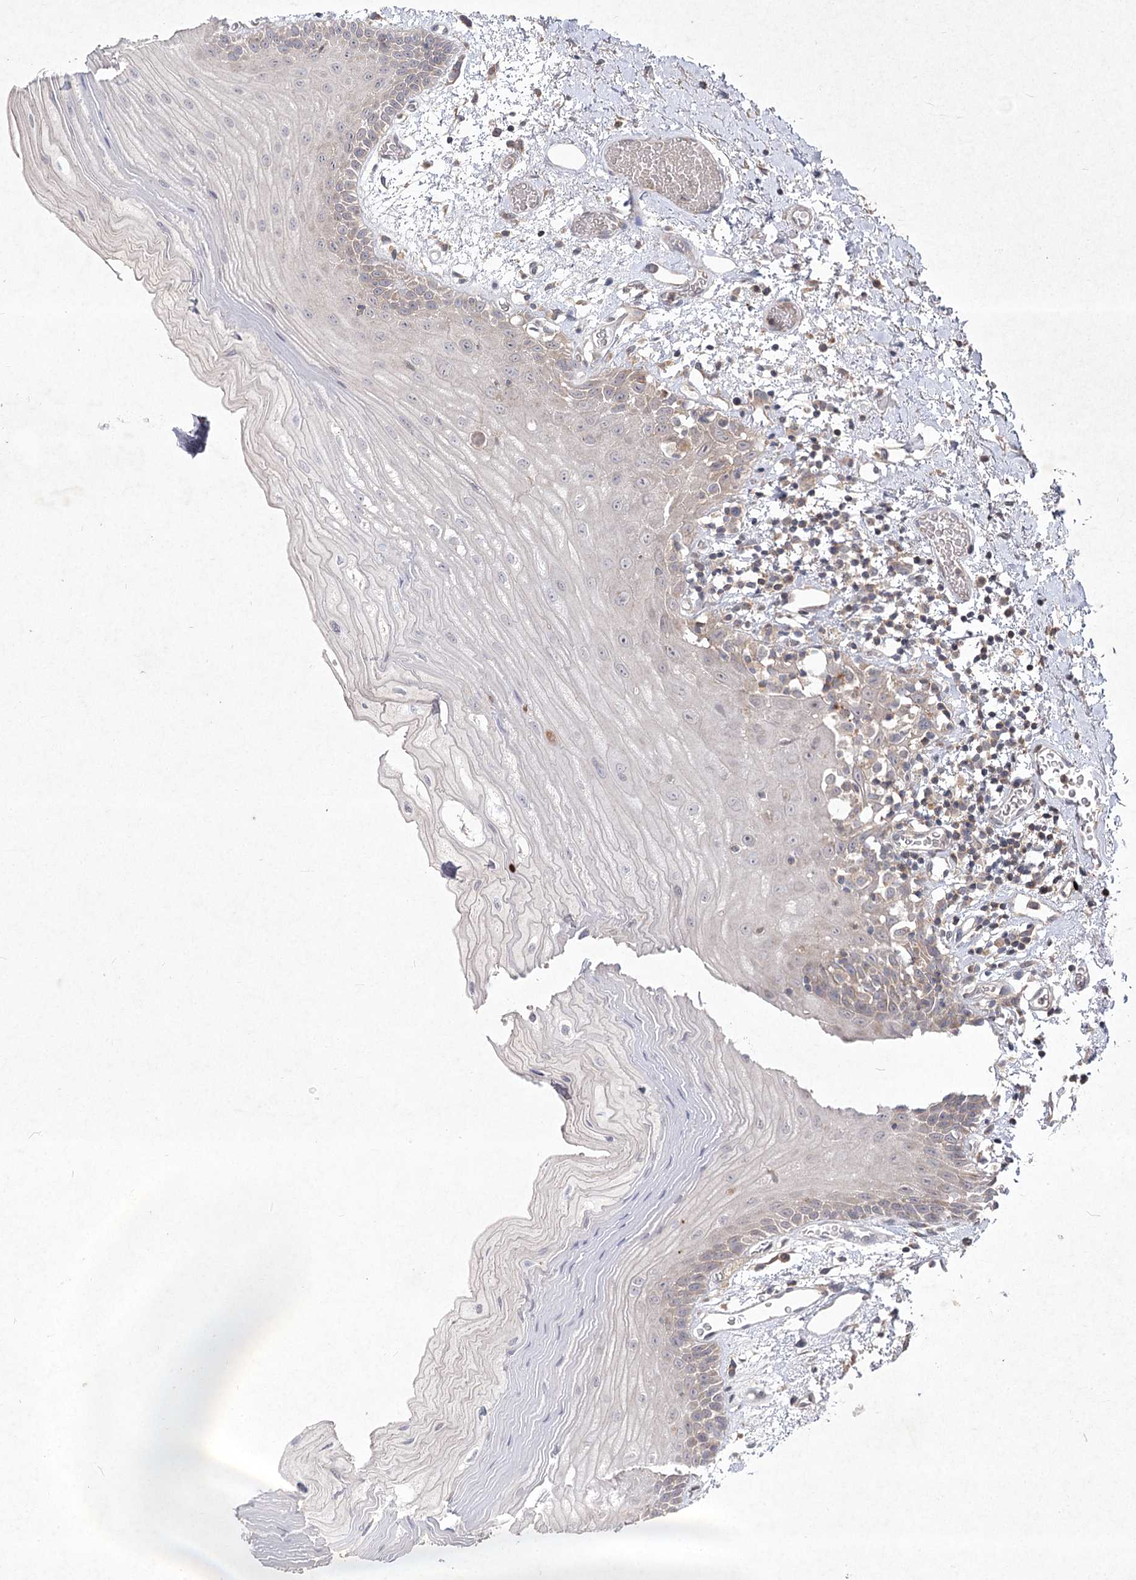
{"staining": {"intensity": "weak", "quantity": "<25%", "location": "cytoplasmic/membranous"}, "tissue": "oral mucosa", "cell_type": "Squamous epithelial cells", "image_type": "normal", "snomed": [{"axis": "morphology", "description": "Normal tissue, NOS"}, {"axis": "topography", "description": "Oral tissue"}], "caption": "A high-resolution image shows immunohistochemistry staining of unremarkable oral mucosa, which demonstrates no significant staining in squamous epithelial cells.", "gene": "CIB2", "patient": {"sex": "male", "age": 52}}